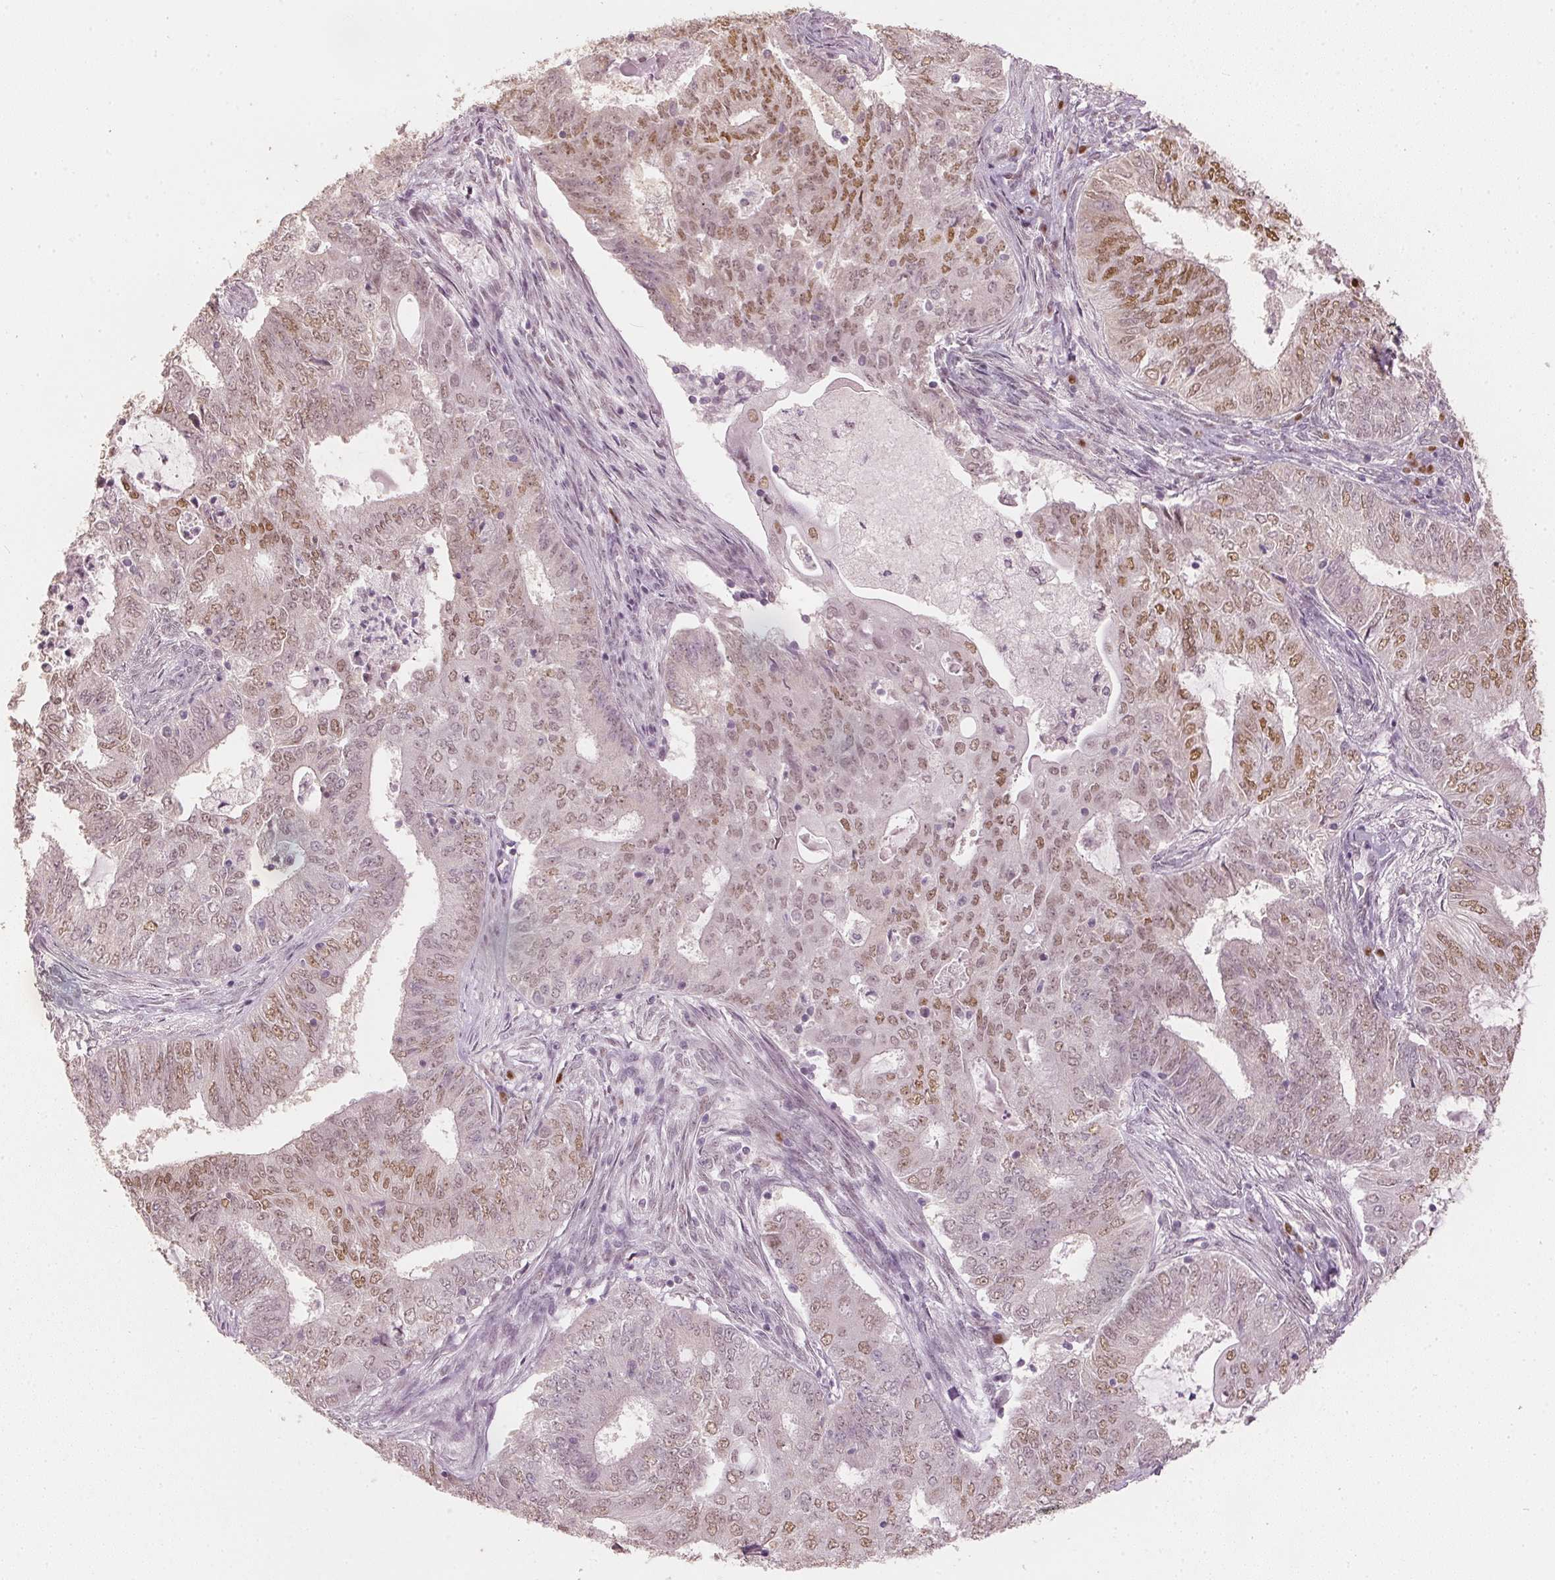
{"staining": {"intensity": "moderate", "quantity": "25%-75%", "location": "nuclear"}, "tissue": "endometrial cancer", "cell_type": "Tumor cells", "image_type": "cancer", "snomed": [{"axis": "morphology", "description": "Adenocarcinoma, NOS"}, {"axis": "topography", "description": "Endometrium"}], "caption": "Protein expression analysis of endometrial cancer reveals moderate nuclear staining in about 25%-75% of tumor cells.", "gene": "SLC39A3", "patient": {"sex": "female", "age": 62}}